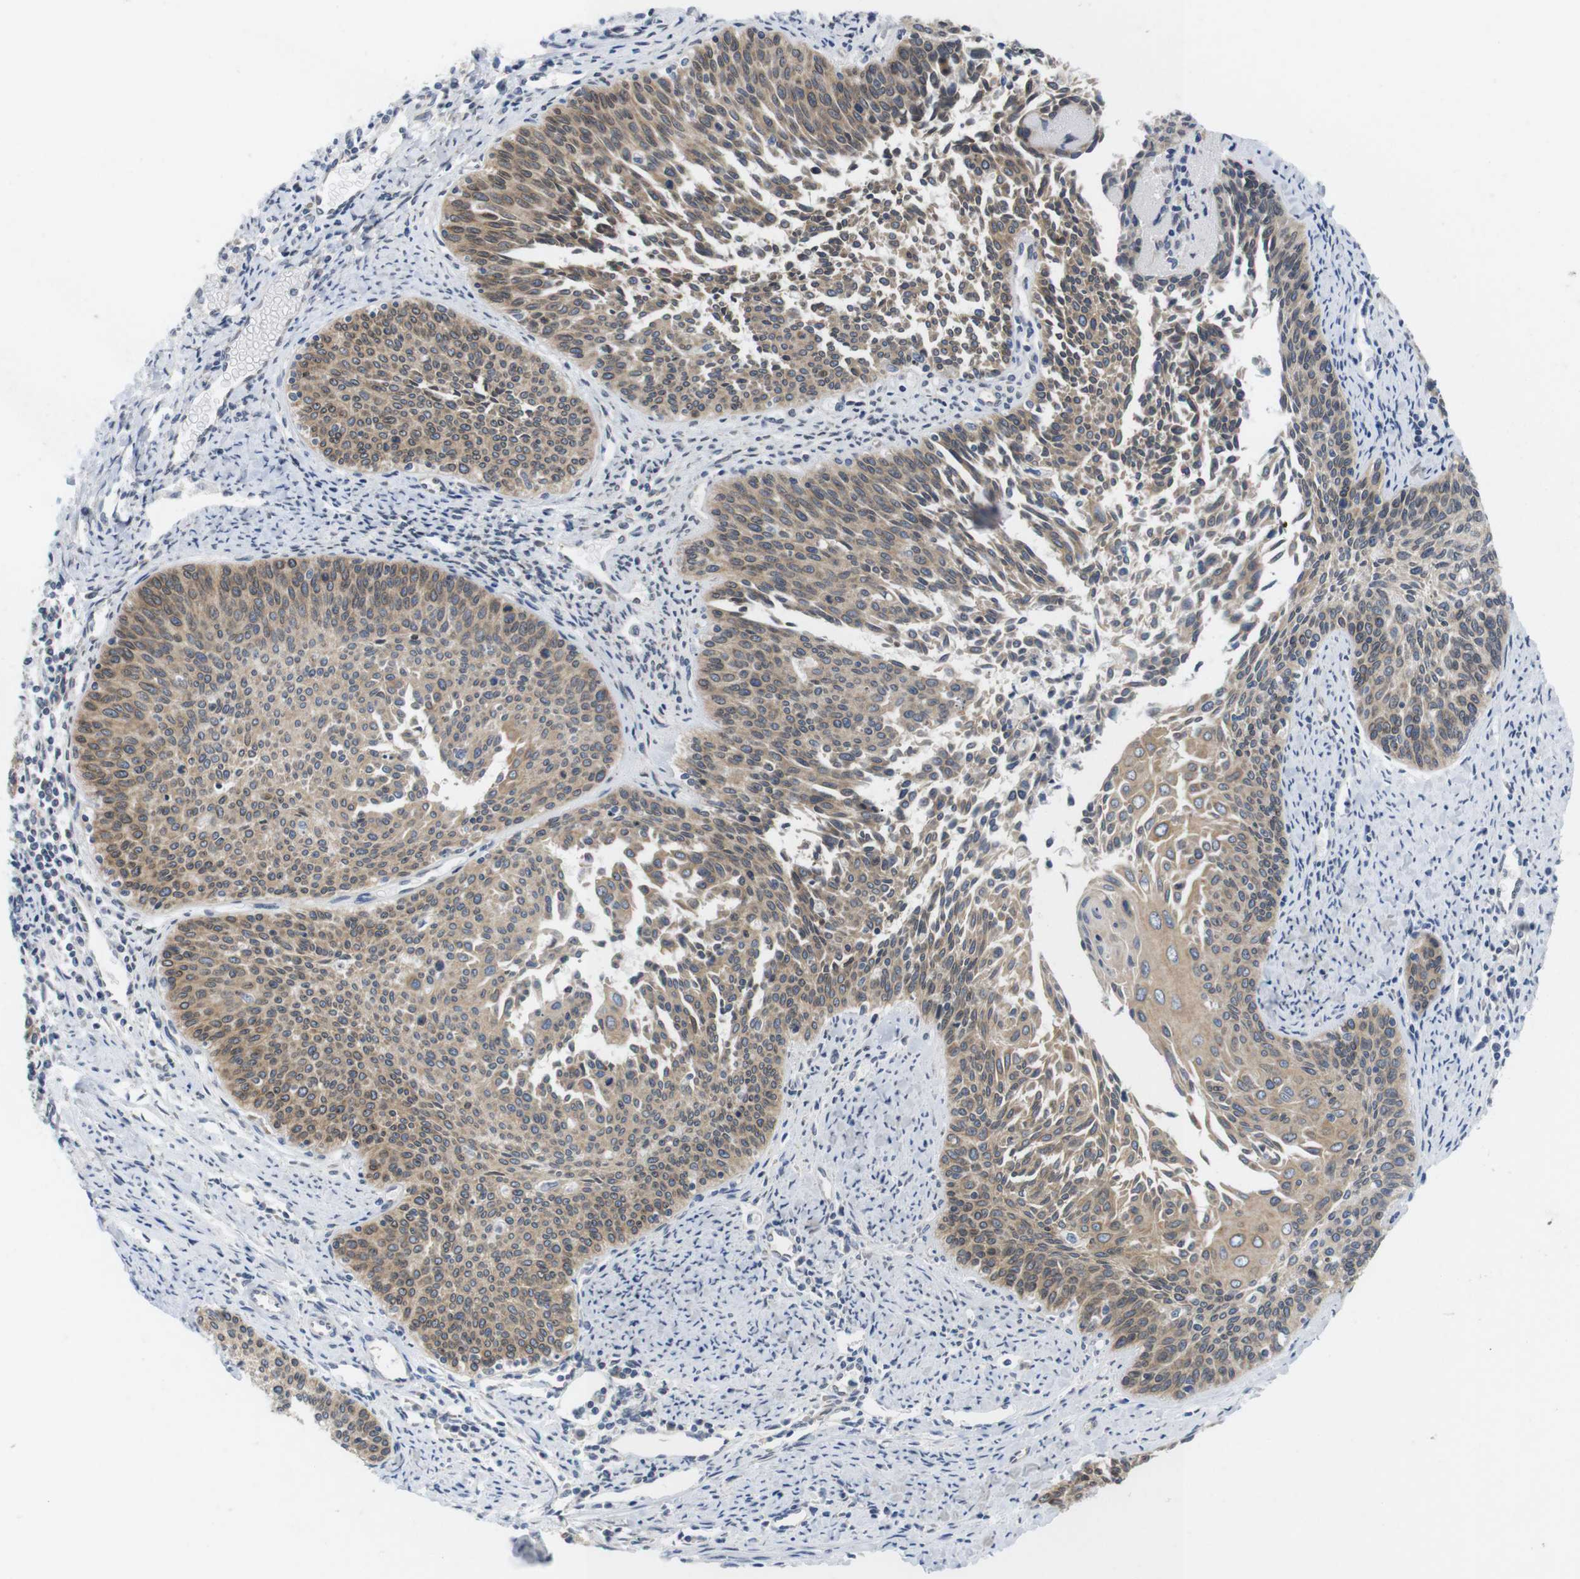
{"staining": {"intensity": "moderate", "quantity": ">75%", "location": "cytoplasmic/membranous"}, "tissue": "cervical cancer", "cell_type": "Tumor cells", "image_type": "cancer", "snomed": [{"axis": "morphology", "description": "Squamous cell carcinoma, NOS"}, {"axis": "topography", "description": "Cervix"}], "caption": "Immunohistochemical staining of squamous cell carcinoma (cervical) displays moderate cytoplasmic/membranous protein positivity in about >75% of tumor cells. The staining was performed using DAB (3,3'-diaminobenzidine), with brown indicating positive protein expression. Nuclei are stained blue with hematoxylin.", "gene": "HACD3", "patient": {"sex": "female", "age": 55}}